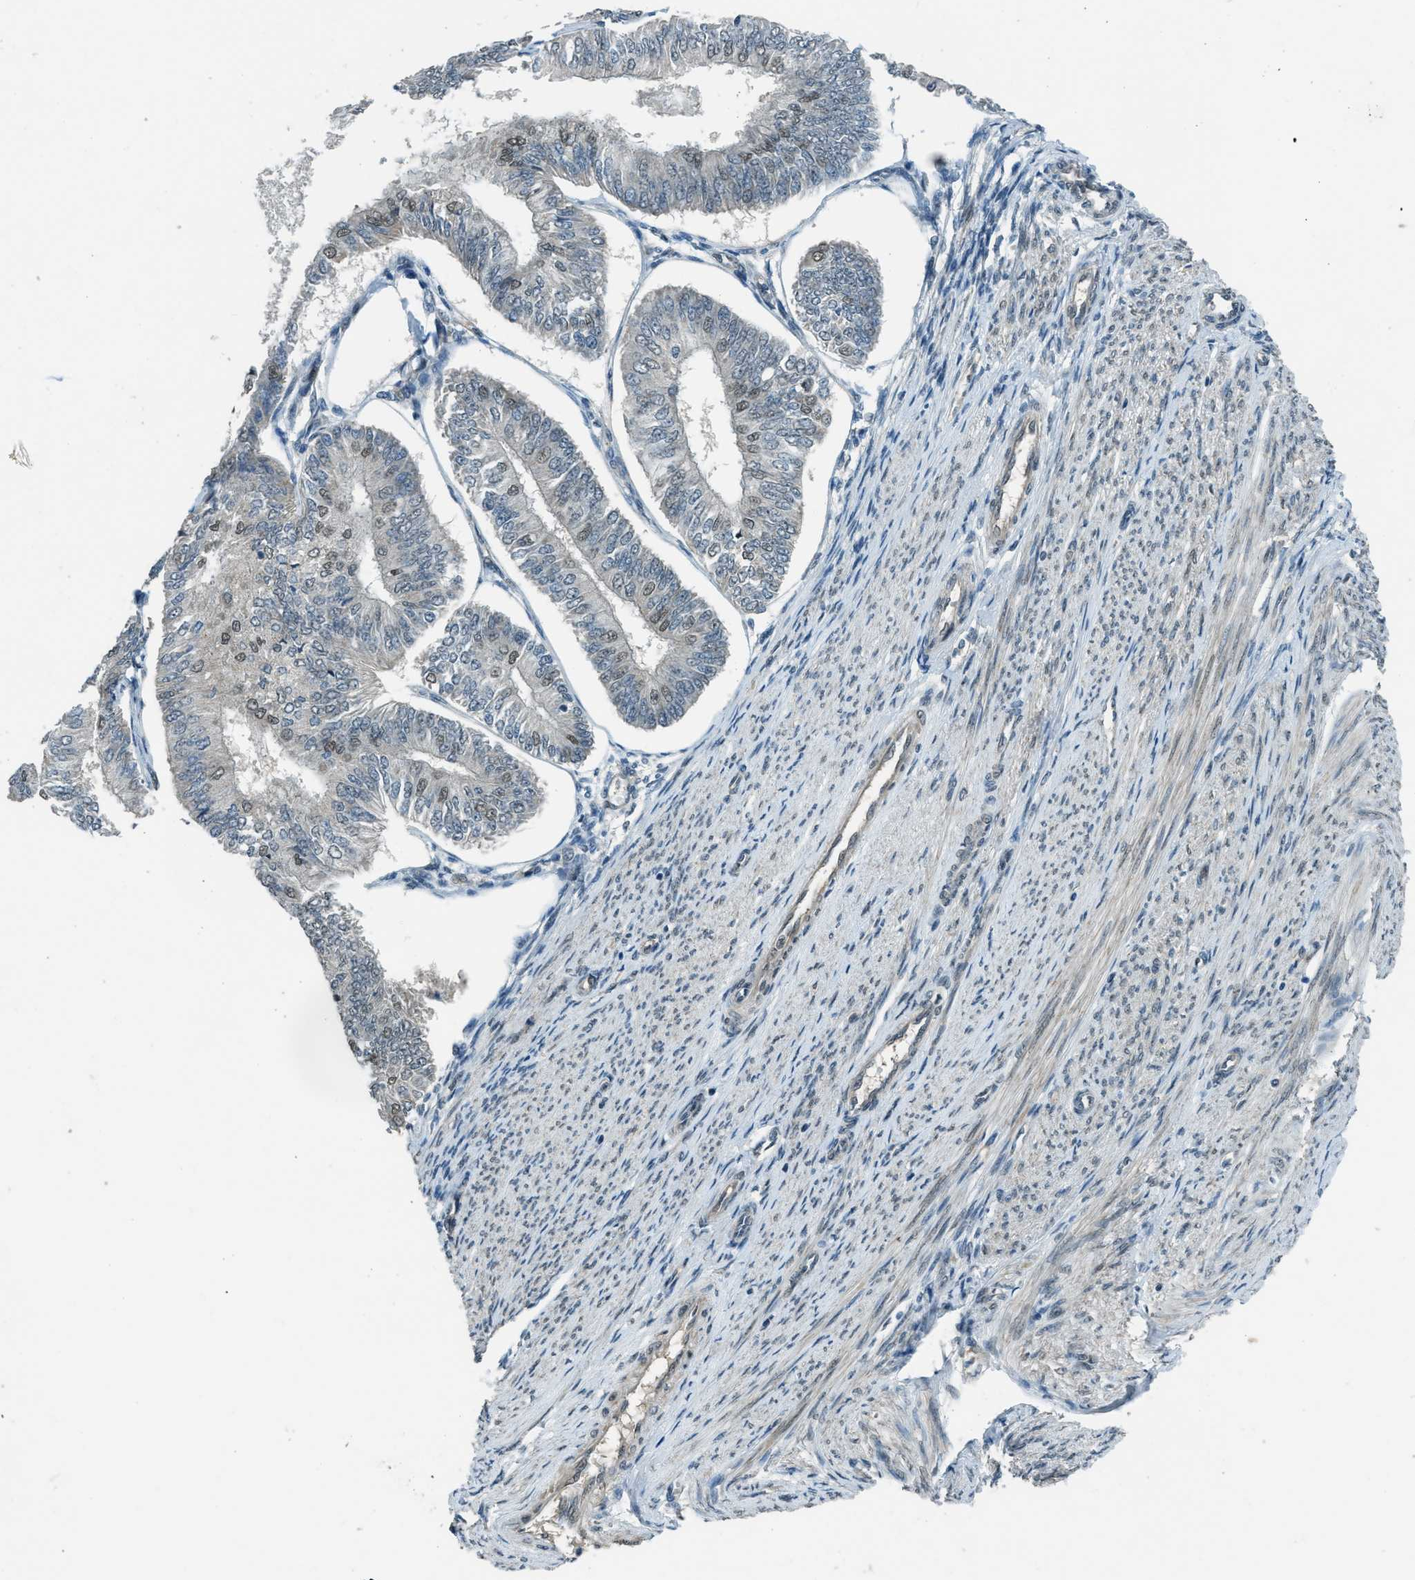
{"staining": {"intensity": "weak", "quantity": "<25%", "location": "nuclear"}, "tissue": "endometrial cancer", "cell_type": "Tumor cells", "image_type": "cancer", "snomed": [{"axis": "morphology", "description": "Adenocarcinoma, NOS"}, {"axis": "topography", "description": "Endometrium"}], "caption": "This photomicrograph is of endometrial adenocarcinoma stained with immunohistochemistry to label a protein in brown with the nuclei are counter-stained blue. There is no positivity in tumor cells.", "gene": "NPEPL1", "patient": {"sex": "female", "age": 58}}